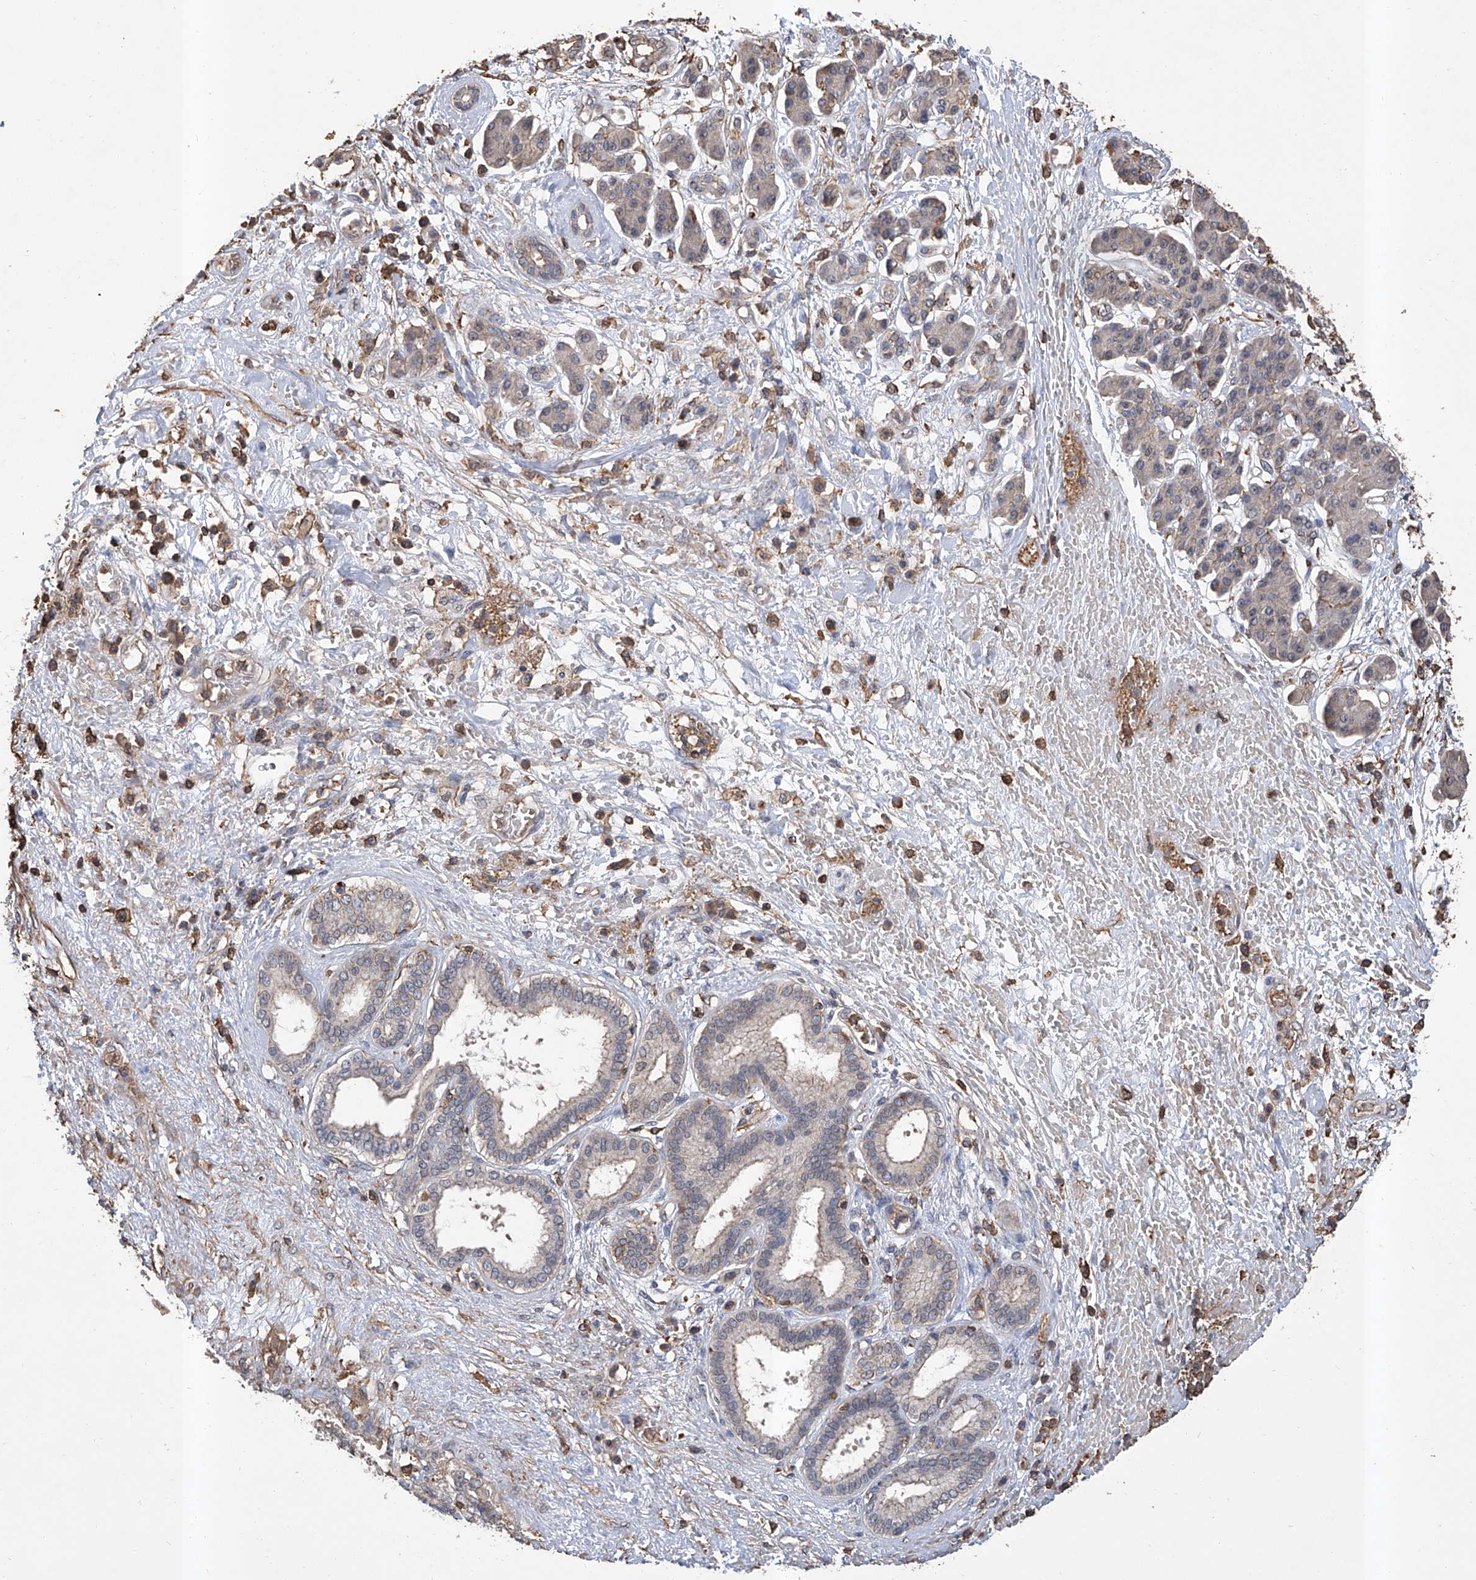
{"staining": {"intensity": "weak", "quantity": "<25%", "location": "cytoplasmic/membranous"}, "tissue": "pancreatic cancer", "cell_type": "Tumor cells", "image_type": "cancer", "snomed": [{"axis": "morphology", "description": "Adenocarcinoma, NOS"}, {"axis": "topography", "description": "Pancreas"}], "caption": "This is an immunohistochemistry image of human pancreatic cancer (adenocarcinoma). There is no staining in tumor cells.", "gene": "GPT", "patient": {"sex": "female", "age": 56}}